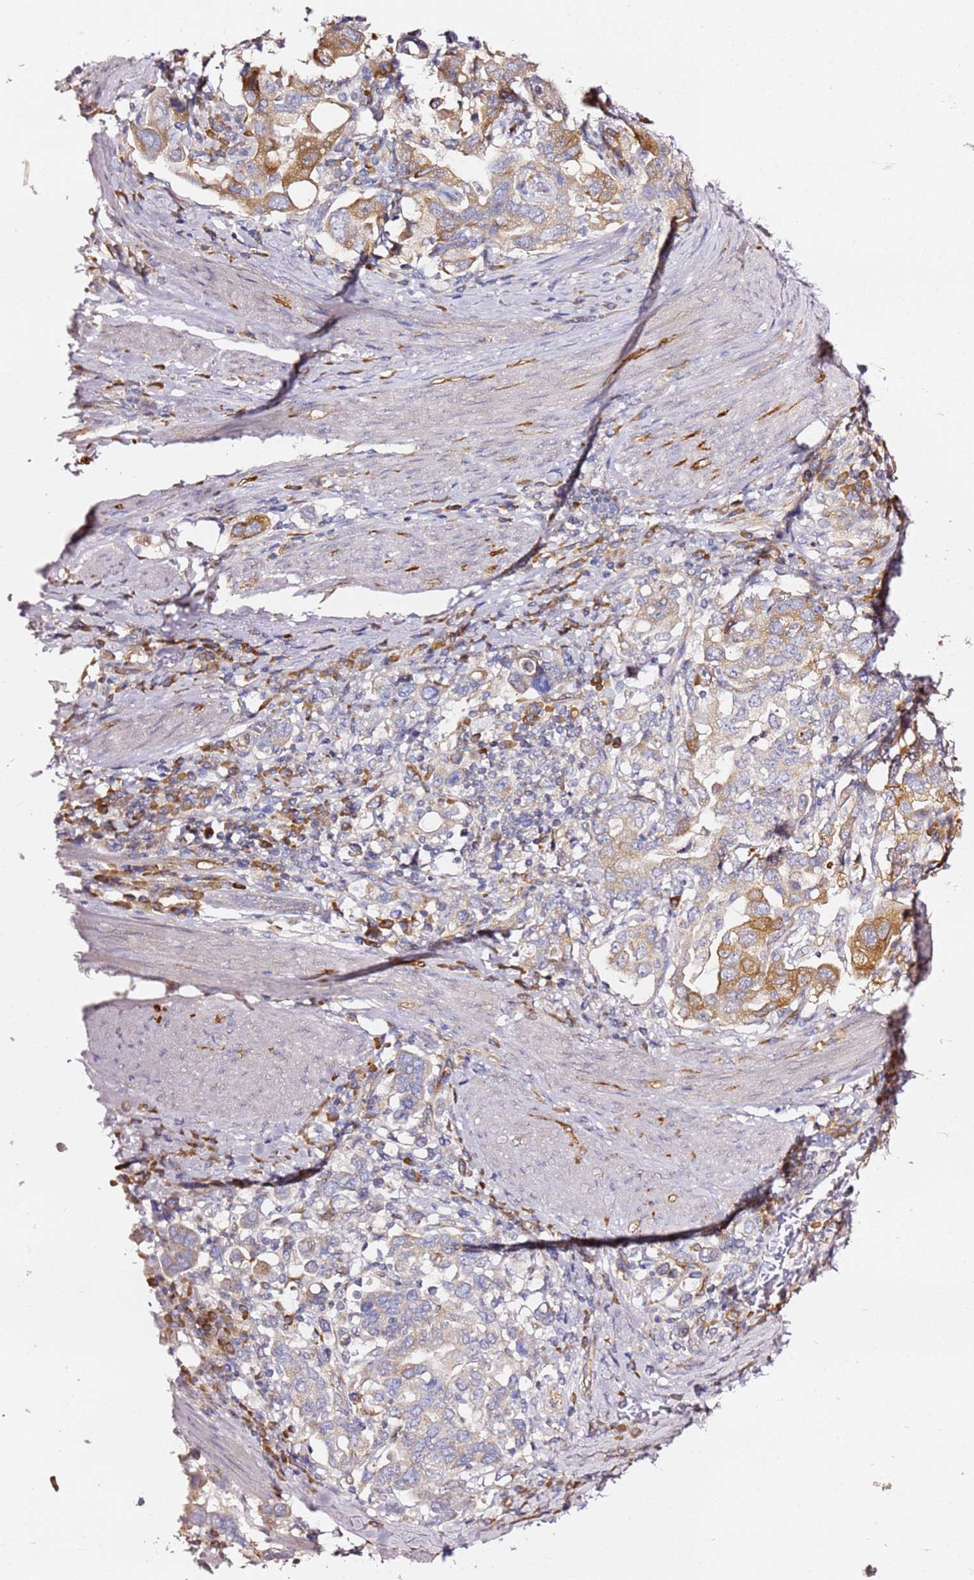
{"staining": {"intensity": "moderate", "quantity": "25%-75%", "location": "cytoplasmic/membranous"}, "tissue": "stomach cancer", "cell_type": "Tumor cells", "image_type": "cancer", "snomed": [{"axis": "morphology", "description": "Adenocarcinoma, NOS"}, {"axis": "topography", "description": "Stomach, upper"}, {"axis": "topography", "description": "Stomach"}], "caption": "Immunohistochemical staining of adenocarcinoma (stomach) demonstrates moderate cytoplasmic/membranous protein positivity in about 25%-75% of tumor cells.", "gene": "KIF7", "patient": {"sex": "male", "age": 62}}